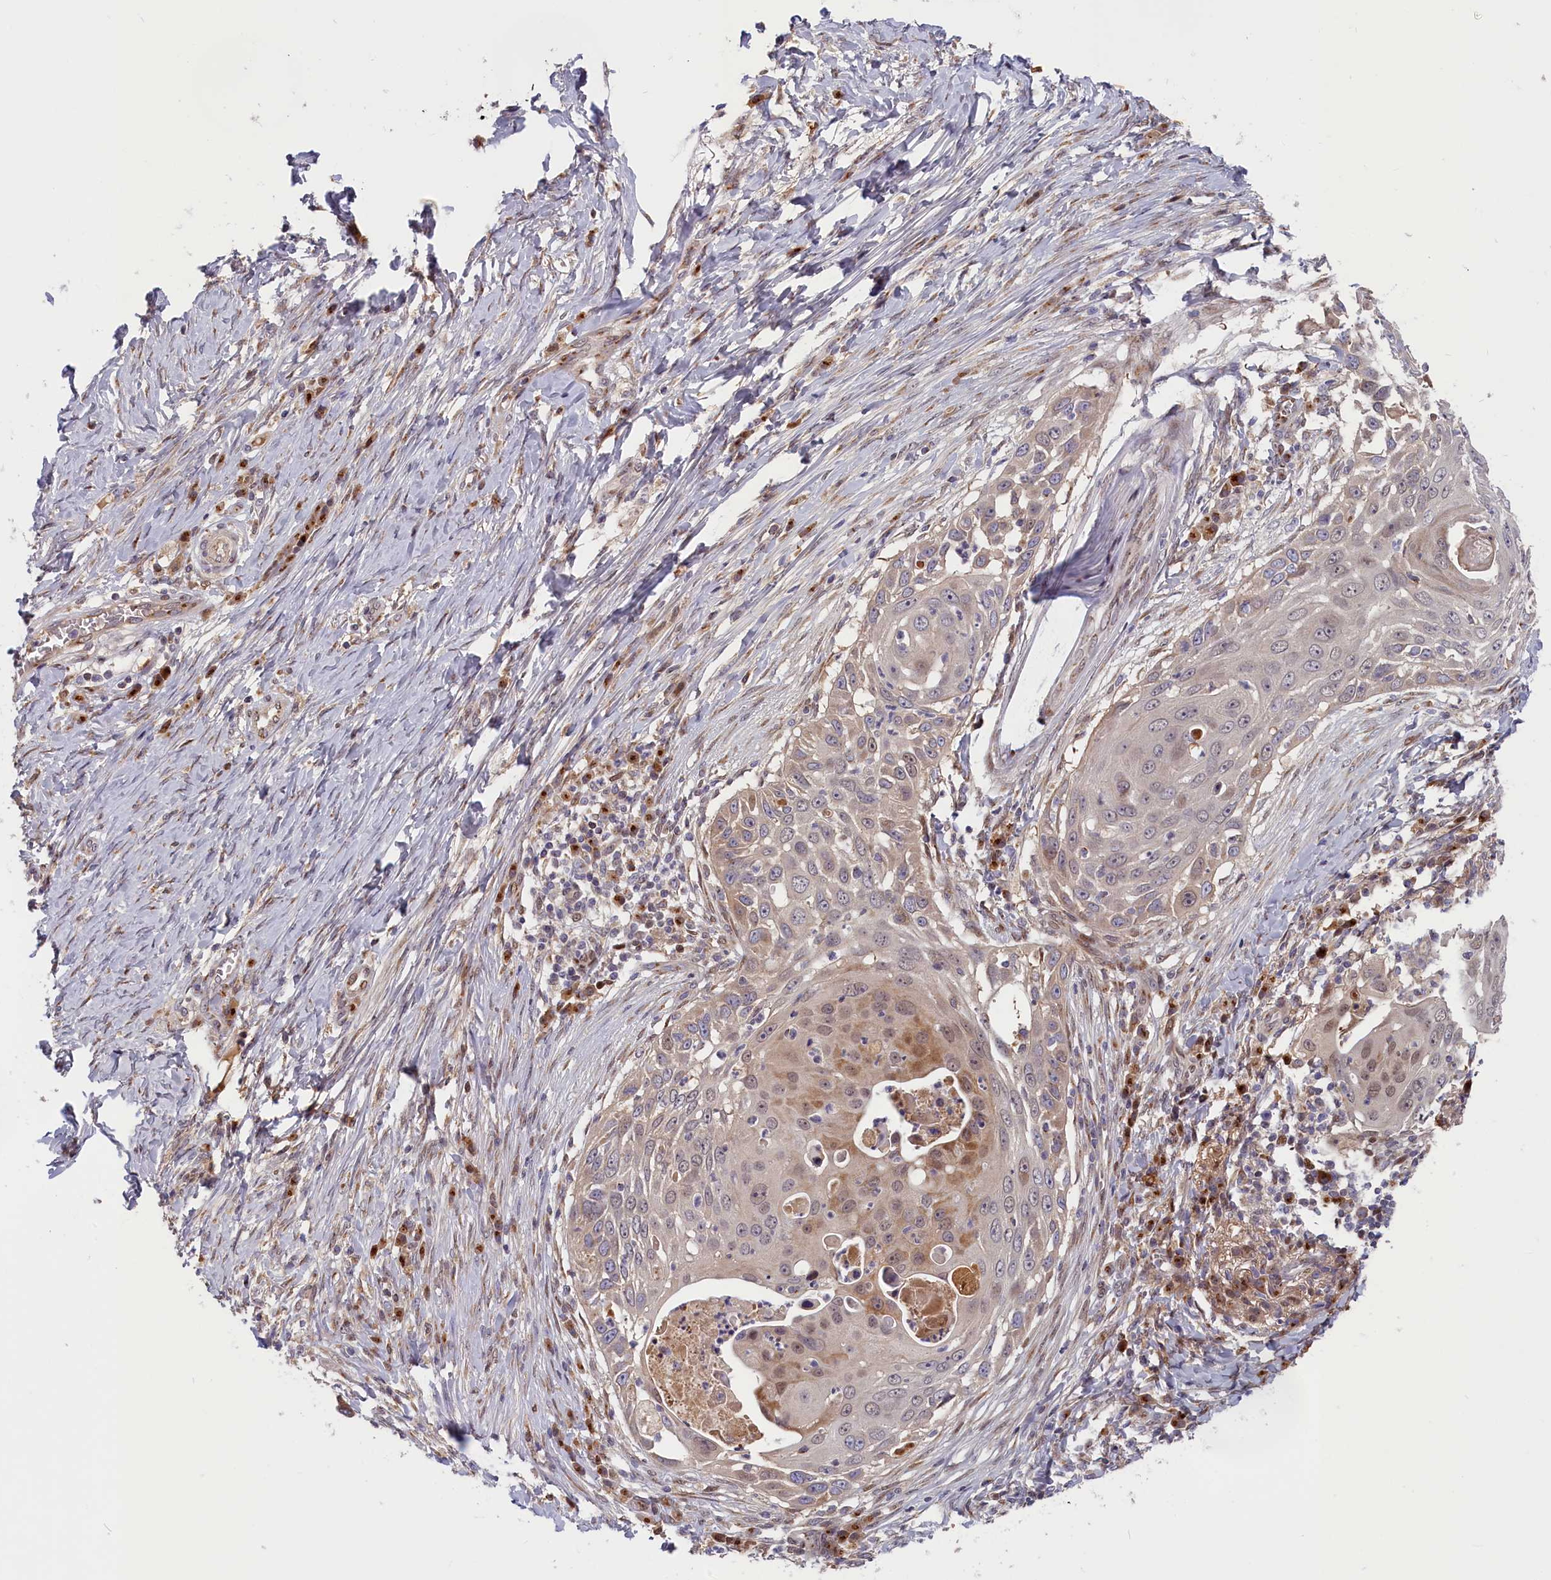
{"staining": {"intensity": "weak", "quantity": "<25%", "location": "cytoplasmic/membranous,nuclear"}, "tissue": "skin cancer", "cell_type": "Tumor cells", "image_type": "cancer", "snomed": [{"axis": "morphology", "description": "Squamous cell carcinoma, NOS"}, {"axis": "topography", "description": "Skin"}], "caption": "Protein analysis of skin squamous cell carcinoma demonstrates no significant expression in tumor cells.", "gene": "CHST12", "patient": {"sex": "female", "age": 44}}